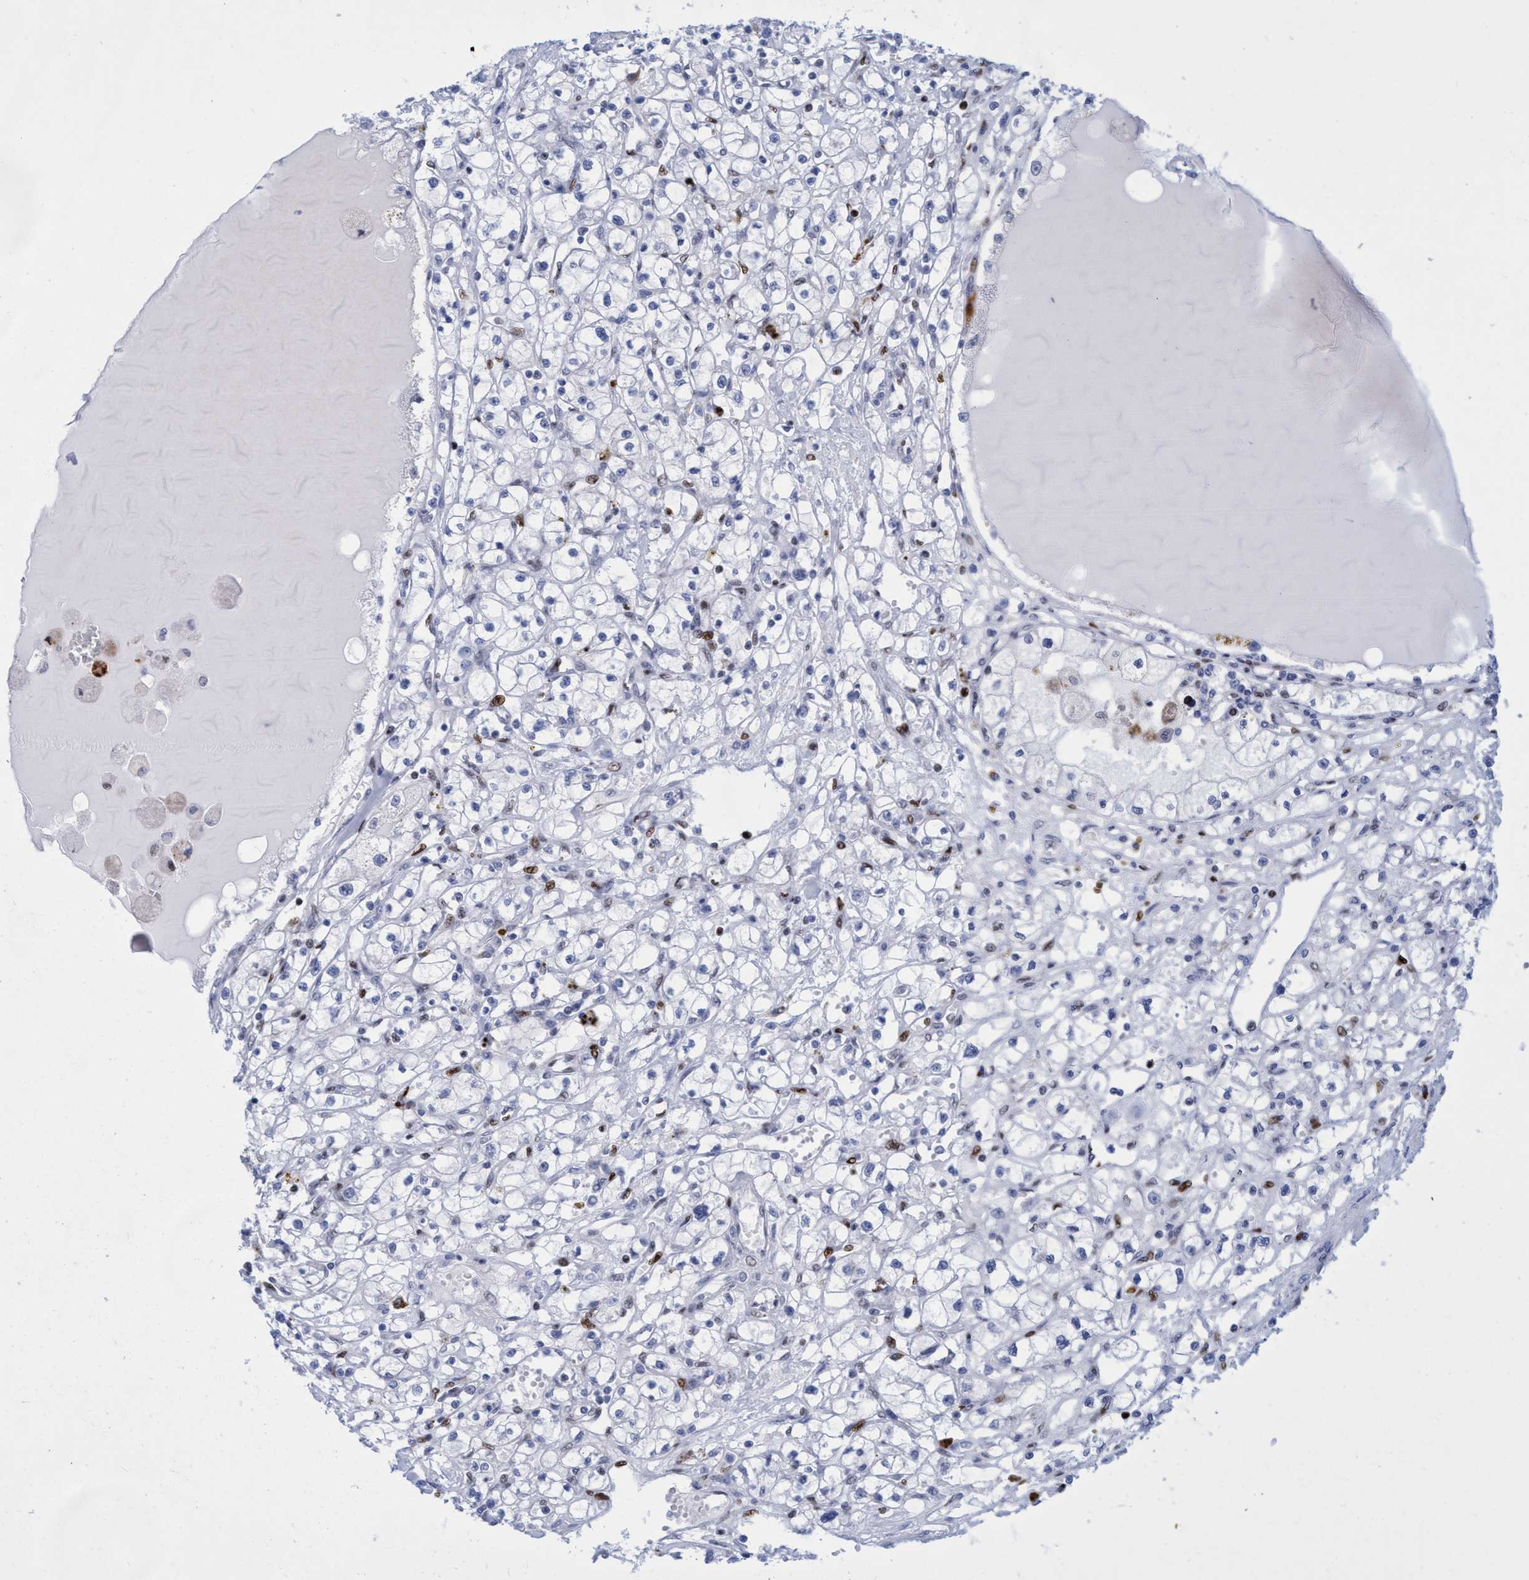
{"staining": {"intensity": "negative", "quantity": "none", "location": "none"}, "tissue": "renal cancer", "cell_type": "Tumor cells", "image_type": "cancer", "snomed": [{"axis": "morphology", "description": "Adenocarcinoma, NOS"}, {"axis": "topography", "description": "Kidney"}], "caption": "This is an IHC micrograph of renal adenocarcinoma. There is no positivity in tumor cells.", "gene": "R3HCC1", "patient": {"sex": "male", "age": 56}}